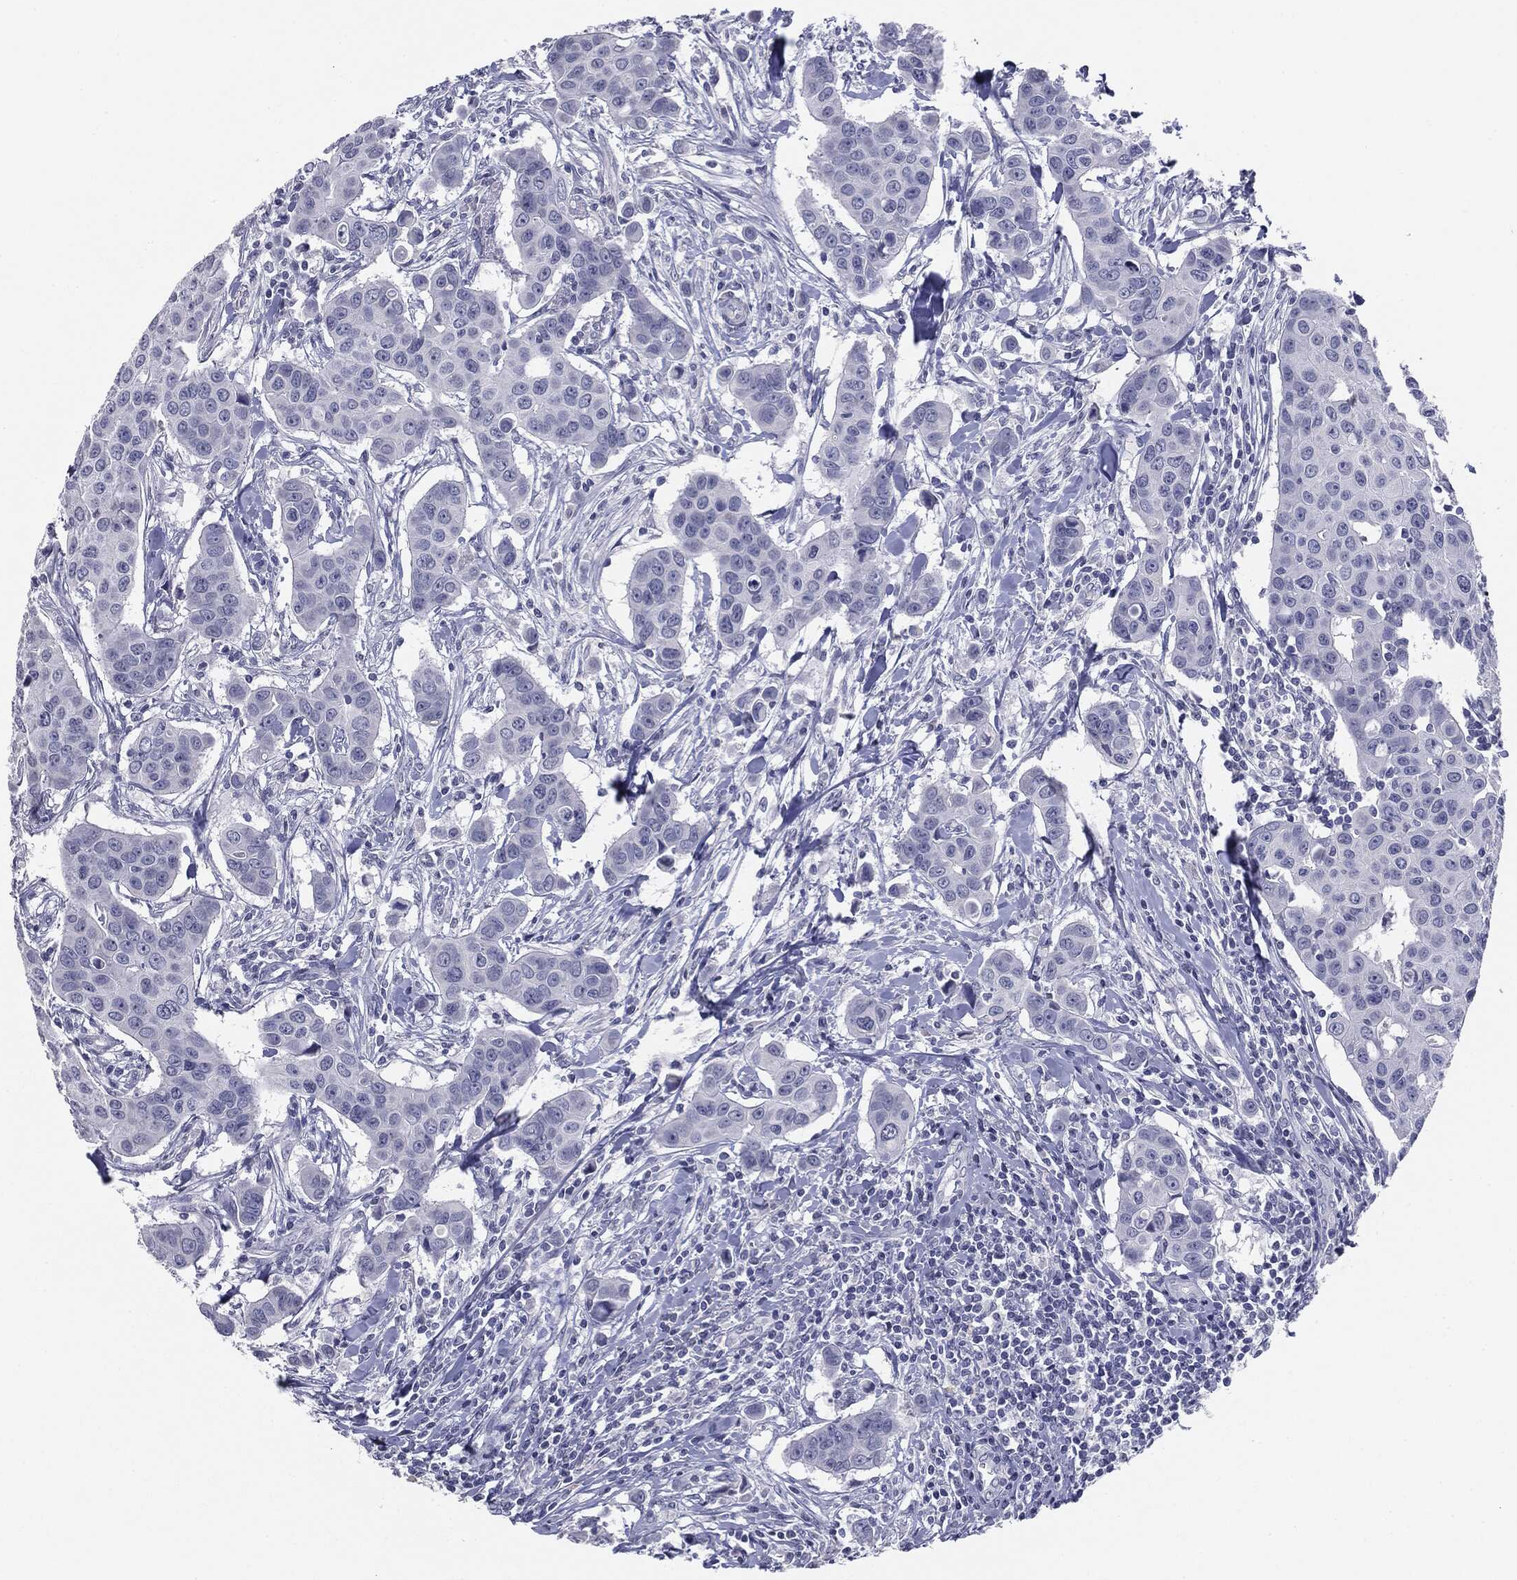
{"staining": {"intensity": "negative", "quantity": "none", "location": "none"}, "tissue": "breast cancer", "cell_type": "Tumor cells", "image_type": "cancer", "snomed": [{"axis": "morphology", "description": "Duct carcinoma"}, {"axis": "topography", "description": "Breast"}], "caption": "Intraductal carcinoma (breast) was stained to show a protein in brown. There is no significant positivity in tumor cells.", "gene": "SERPINB4", "patient": {"sex": "female", "age": 24}}